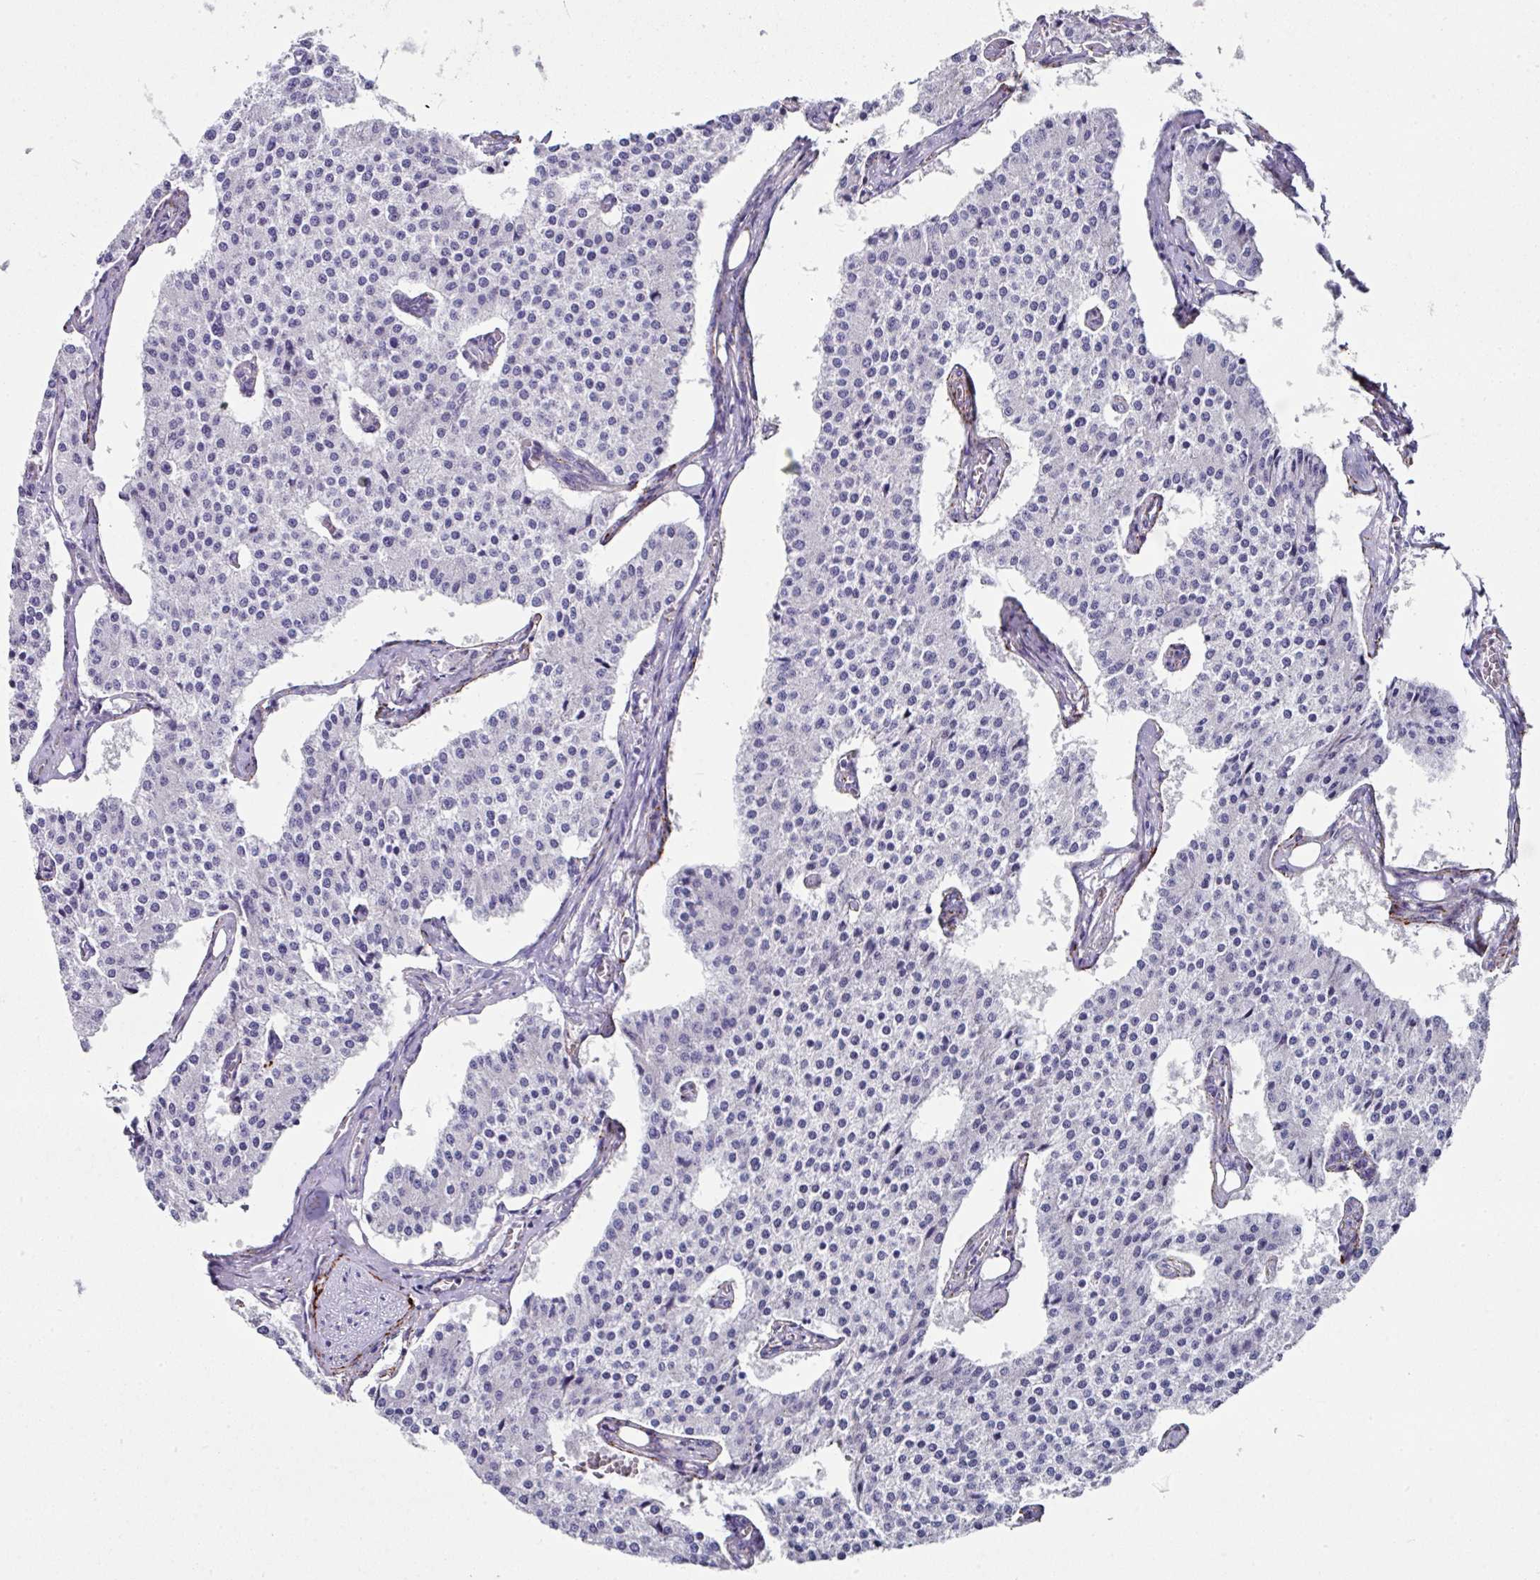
{"staining": {"intensity": "negative", "quantity": "none", "location": "none"}, "tissue": "carcinoid", "cell_type": "Tumor cells", "image_type": "cancer", "snomed": [{"axis": "morphology", "description": "Carcinoid, malignant, NOS"}, {"axis": "topography", "description": "Colon"}], "caption": "This micrograph is of carcinoid stained with immunohistochemistry (IHC) to label a protein in brown with the nuclei are counter-stained blue. There is no positivity in tumor cells.", "gene": "CLDN1", "patient": {"sex": "female", "age": 52}}